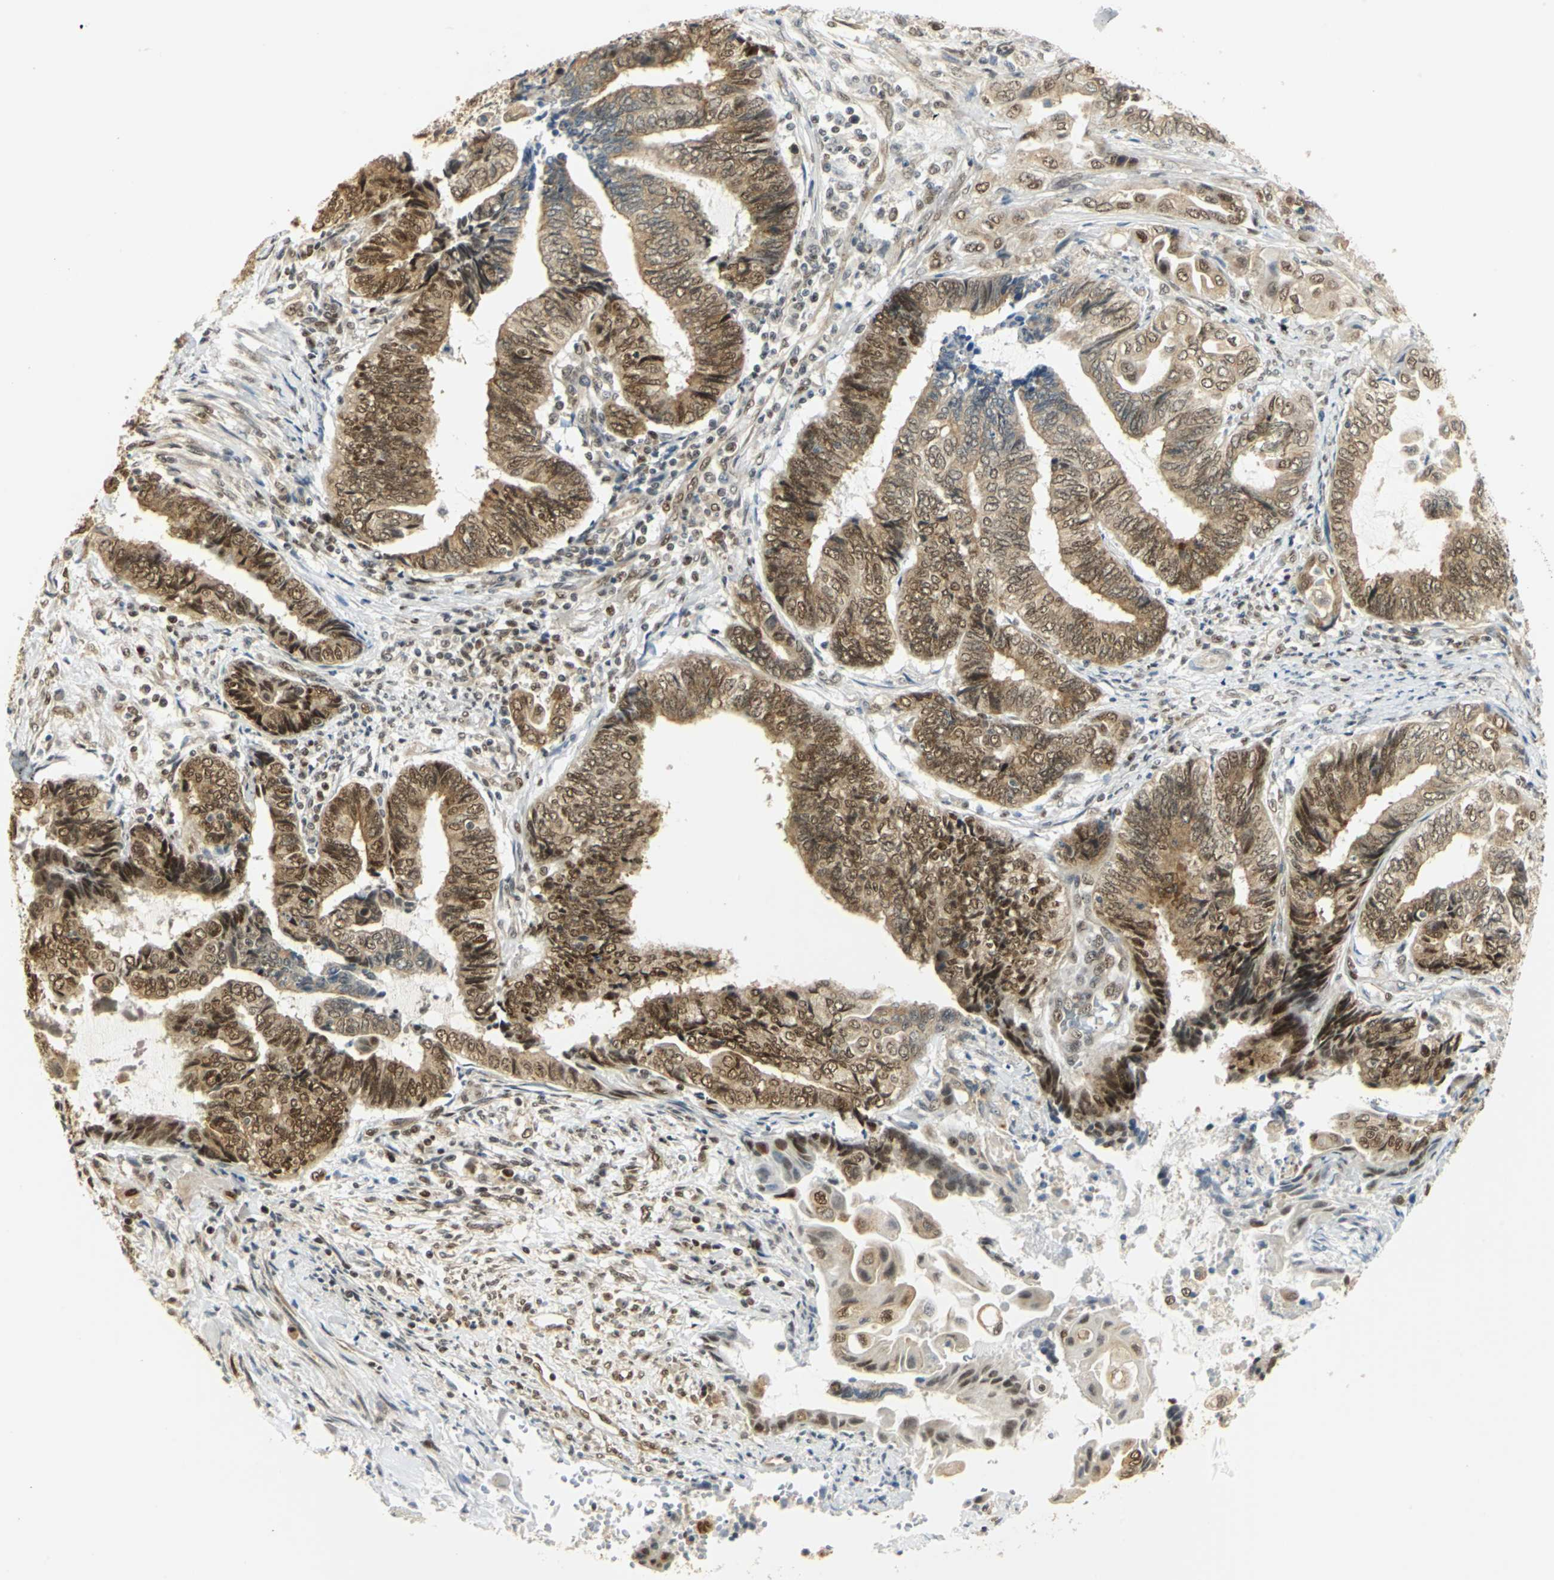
{"staining": {"intensity": "moderate", "quantity": ">75%", "location": "cytoplasmic/membranous,nuclear"}, "tissue": "endometrial cancer", "cell_type": "Tumor cells", "image_type": "cancer", "snomed": [{"axis": "morphology", "description": "Adenocarcinoma, NOS"}, {"axis": "topography", "description": "Uterus"}, {"axis": "topography", "description": "Endometrium"}], "caption": "Immunohistochemistry (IHC) (DAB) staining of human endometrial adenocarcinoma displays moderate cytoplasmic/membranous and nuclear protein staining in approximately >75% of tumor cells. (DAB = brown stain, brightfield microscopy at high magnification).", "gene": "DDX5", "patient": {"sex": "female", "age": 70}}